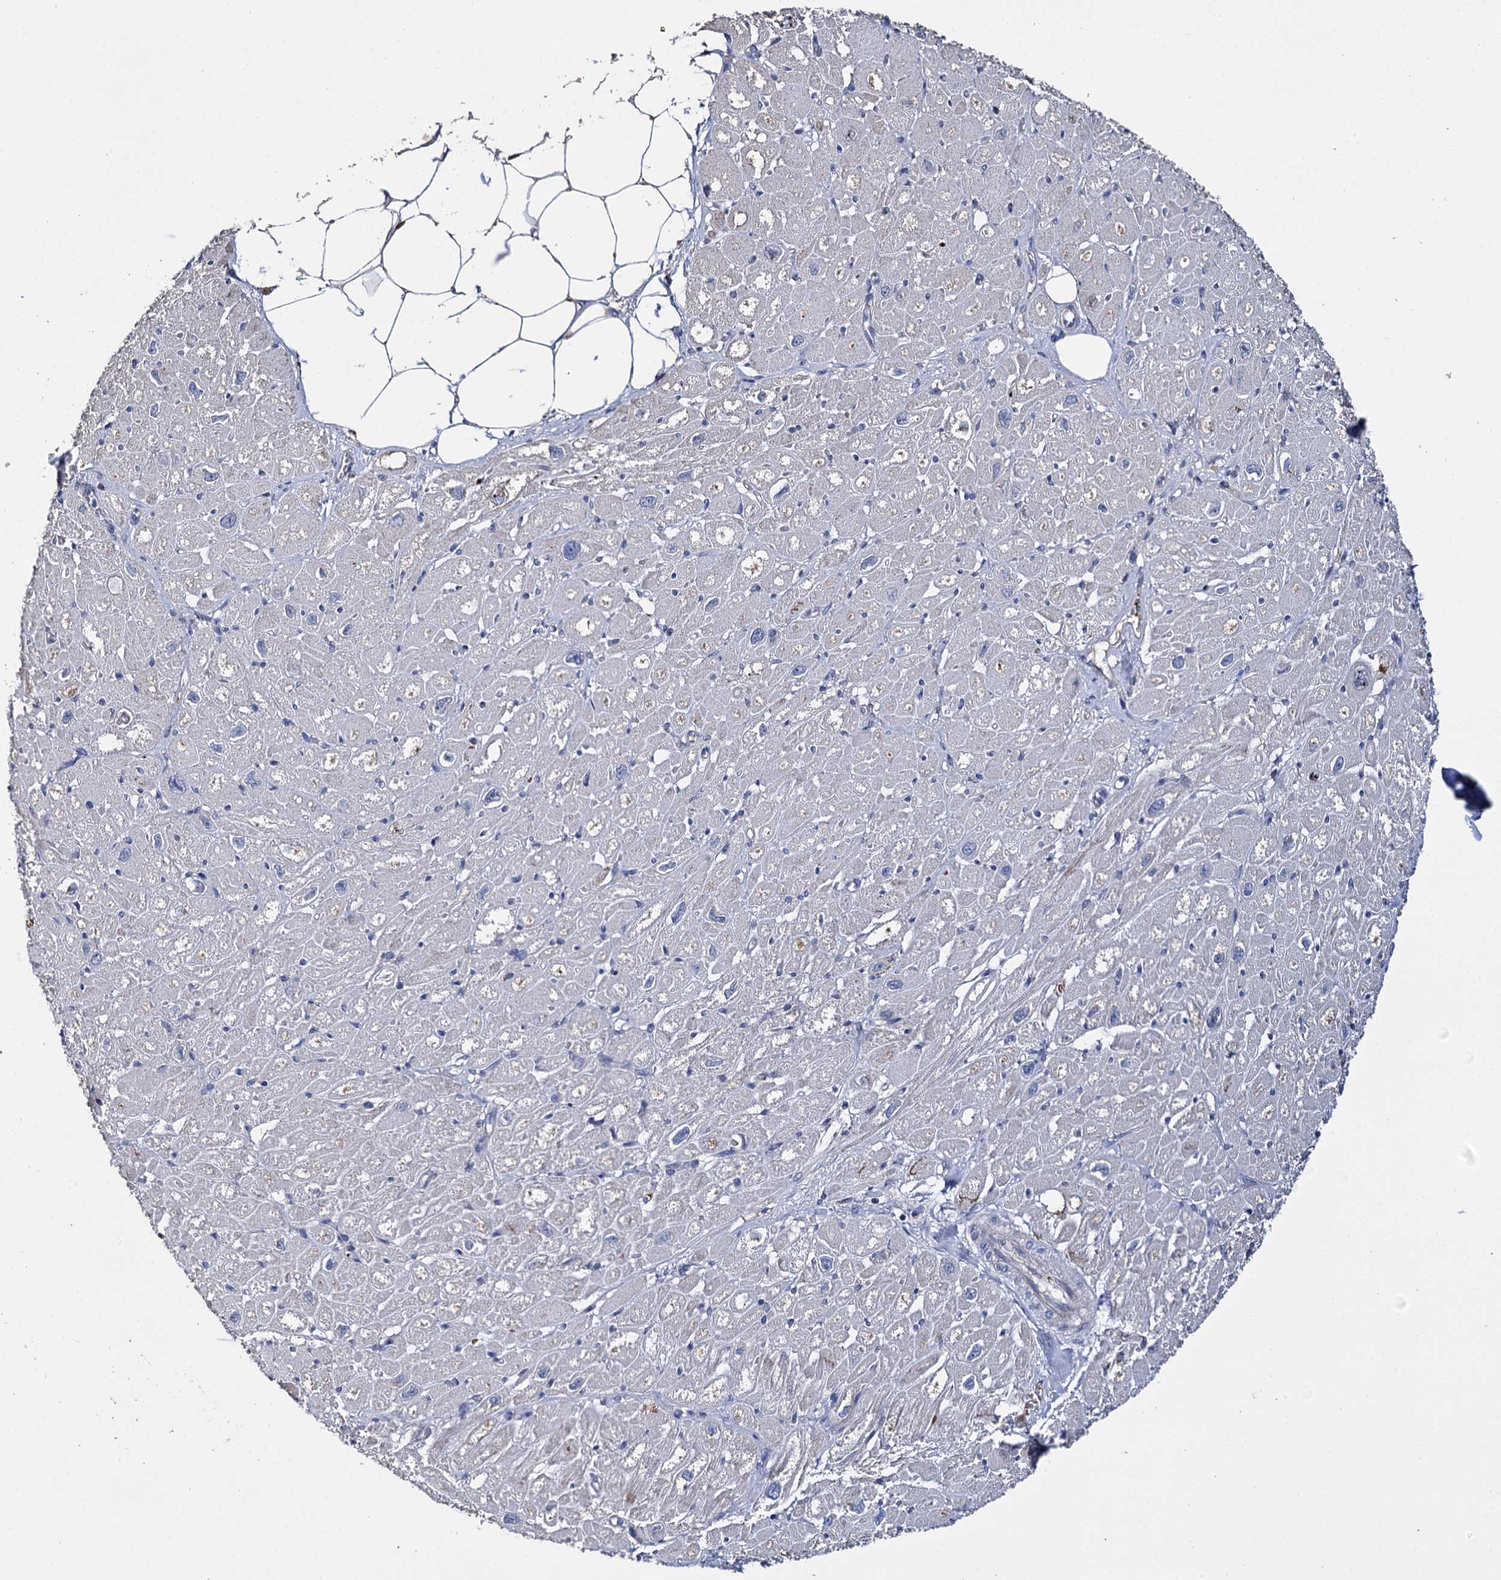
{"staining": {"intensity": "negative", "quantity": "none", "location": "none"}, "tissue": "heart muscle", "cell_type": "Cardiomyocytes", "image_type": "normal", "snomed": [{"axis": "morphology", "description": "Normal tissue, NOS"}, {"axis": "topography", "description": "Heart"}], "caption": "This is a image of immunohistochemistry staining of unremarkable heart muscle, which shows no positivity in cardiomyocytes.", "gene": "DNAH6", "patient": {"sex": "male", "age": 50}}